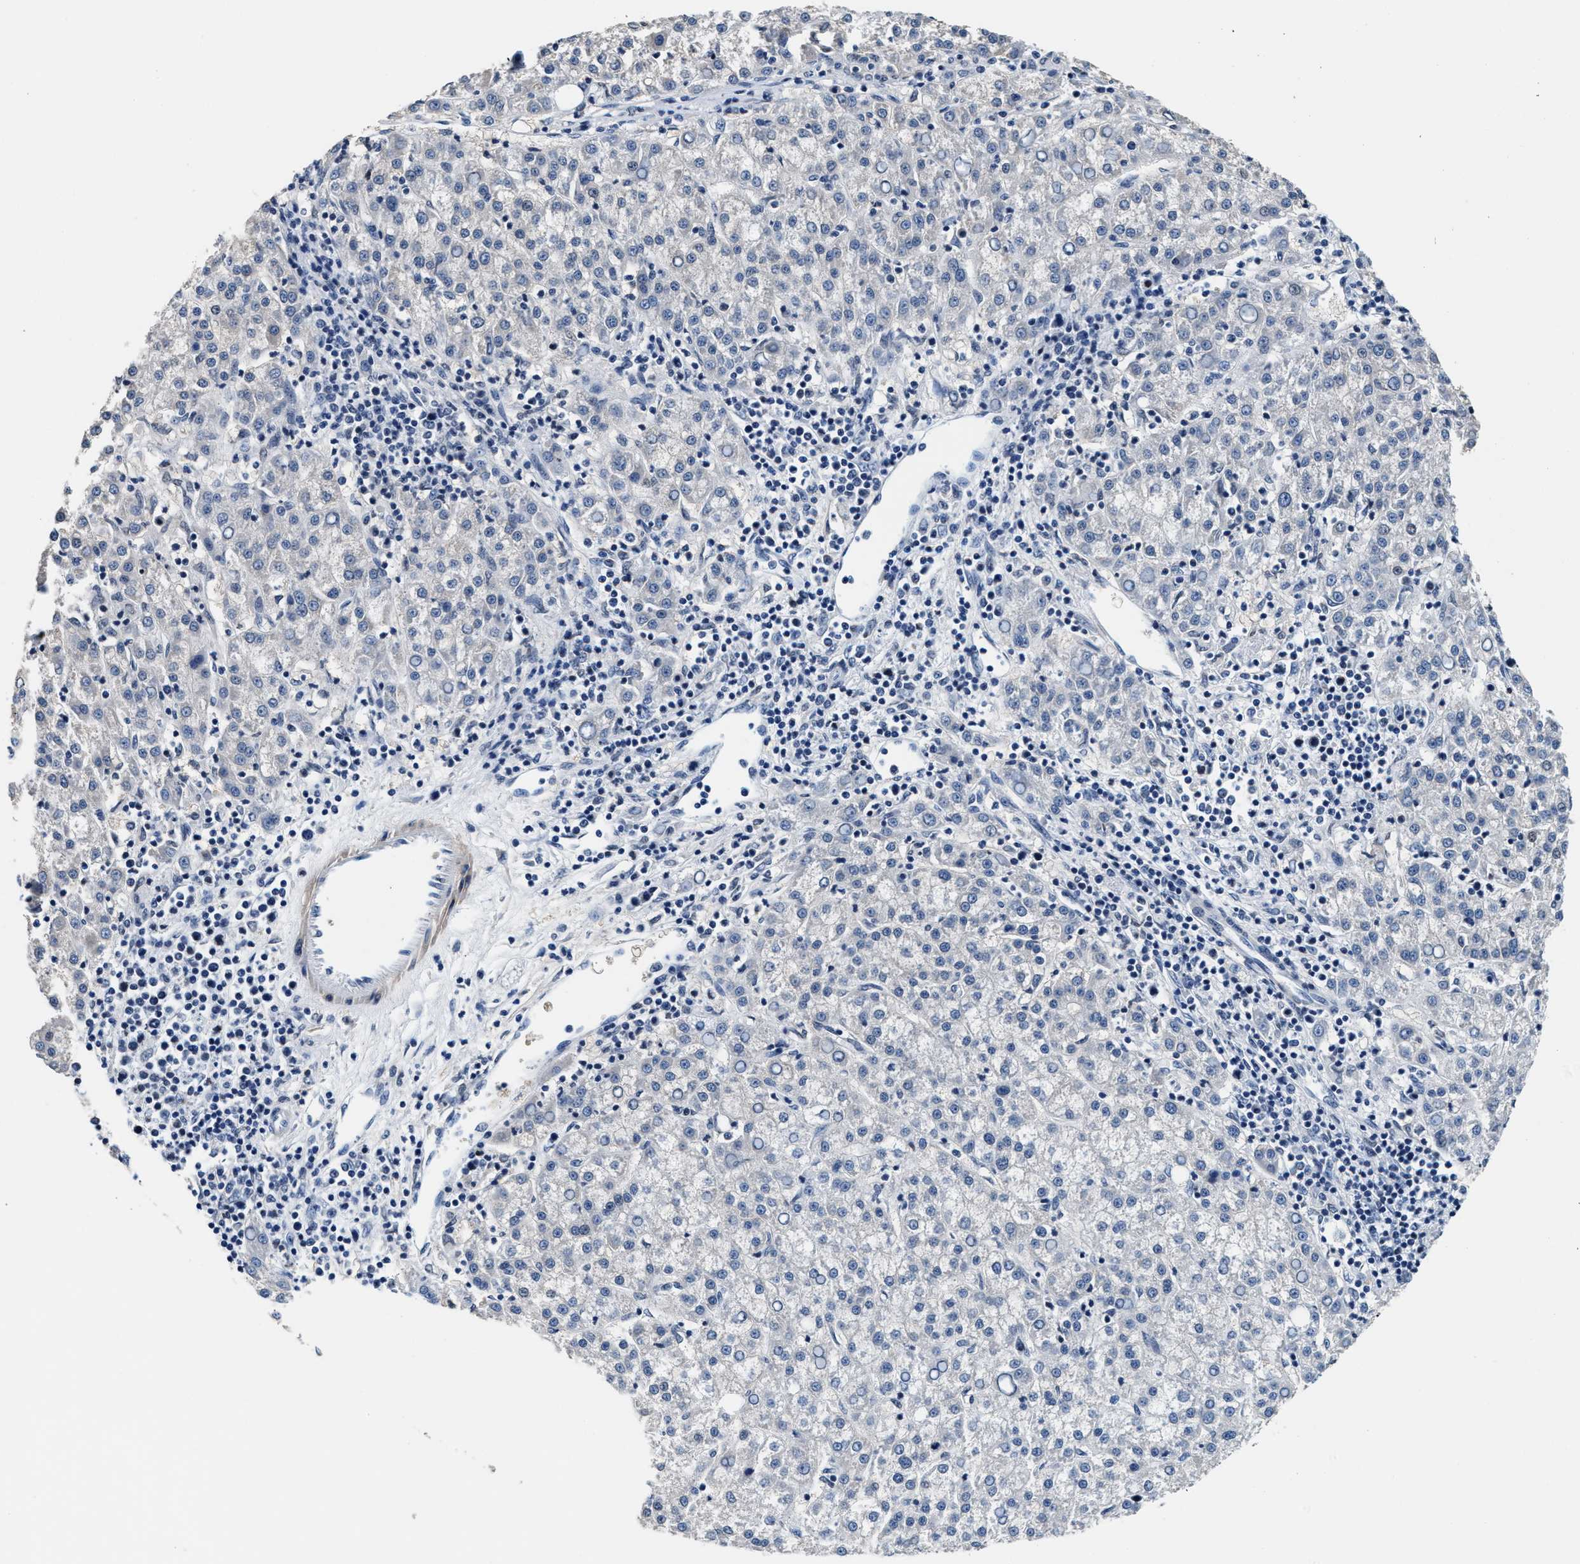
{"staining": {"intensity": "negative", "quantity": "none", "location": "none"}, "tissue": "liver cancer", "cell_type": "Tumor cells", "image_type": "cancer", "snomed": [{"axis": "morphology", "description": "Carcinoma, Hepatocellular, NOS"}, {"axis": "topography", "description": "Liver"}], "caption": "Immunohistochemistry histopathology image of neoplastic tissue: human liver cancer (hepatocellular carcinoma) stained with DAB (3,3'-diaminobenzidine) shows no significant protein positivity in tumor cells.", "gene": "MYH3", "patient": {"sex": "female", "age": 58}}